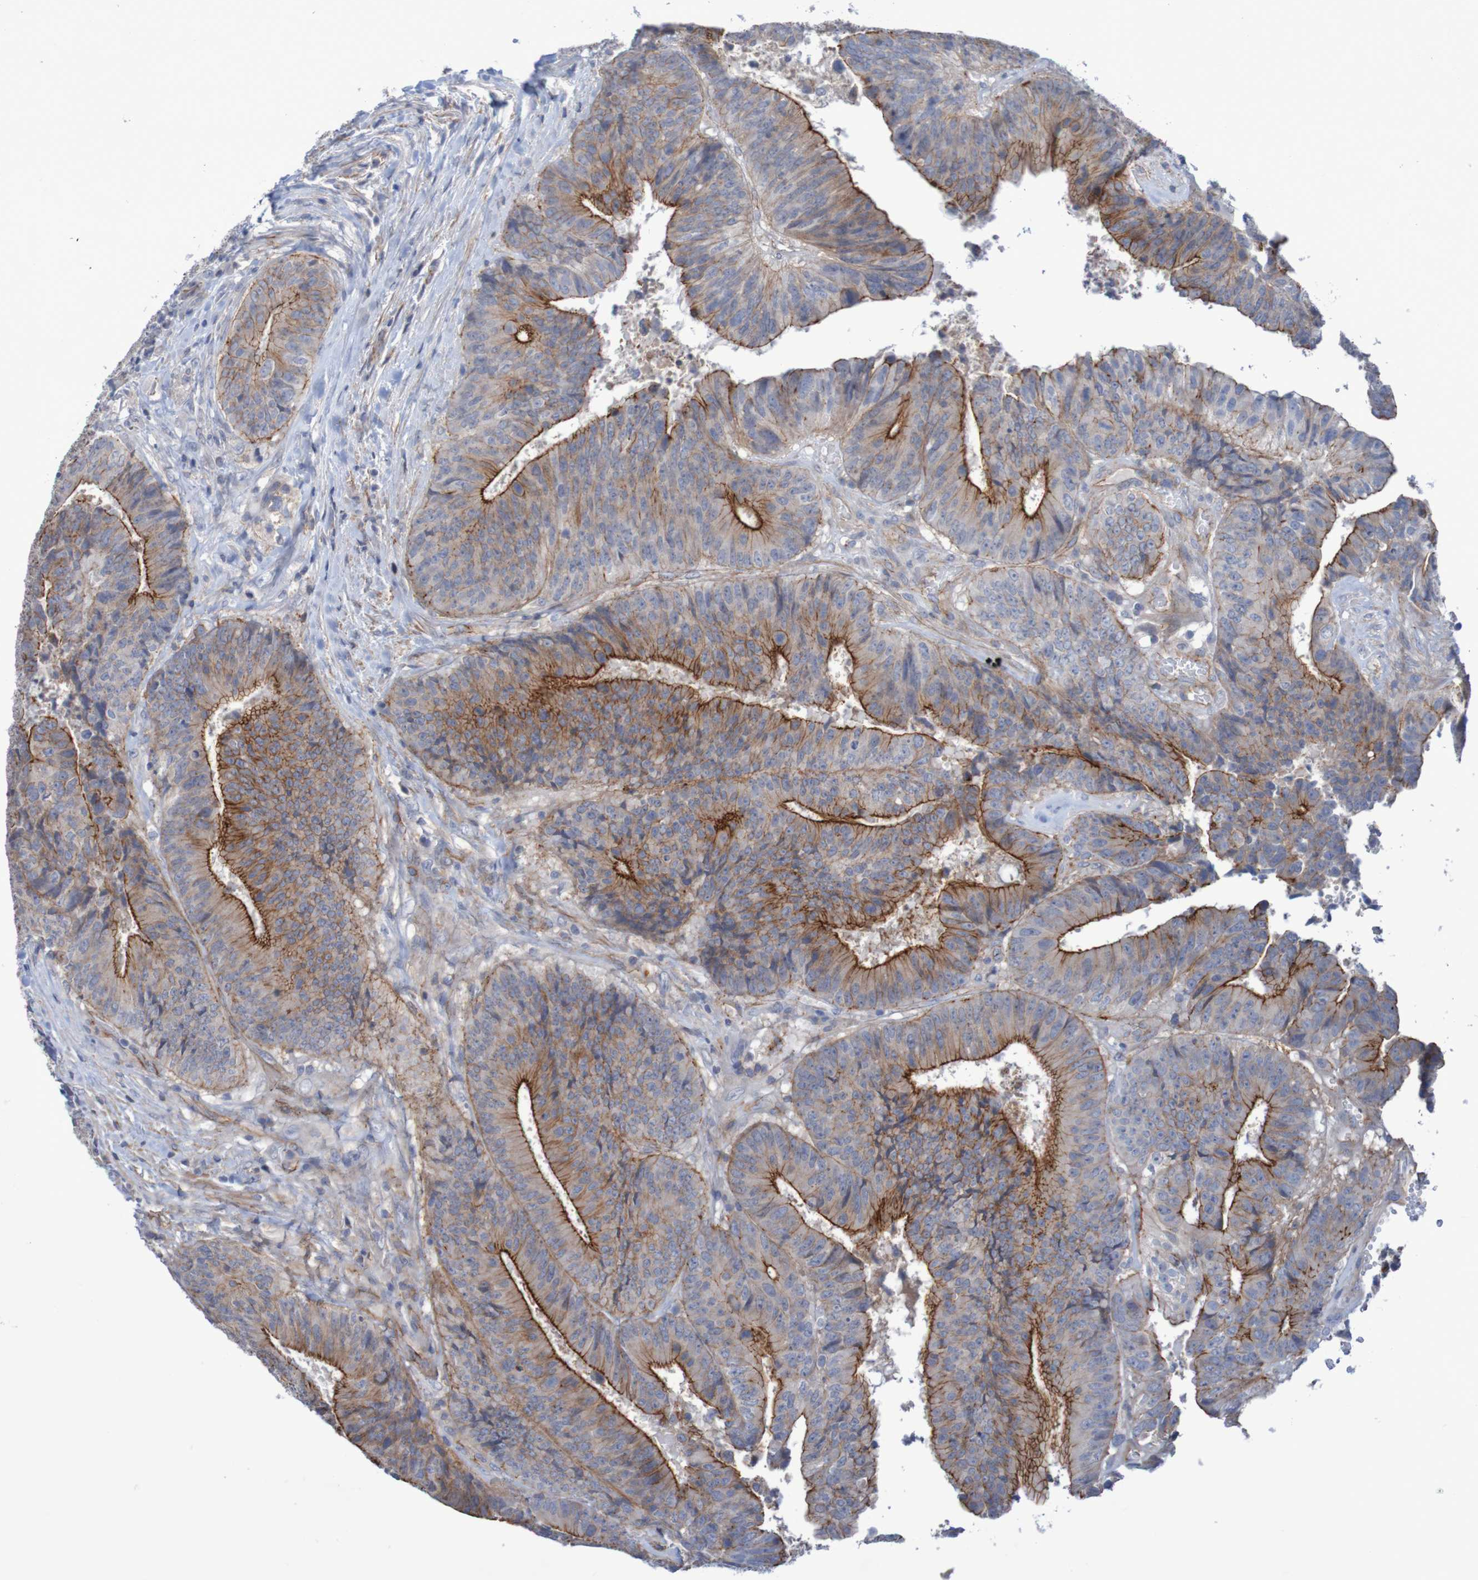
{"staining": {"intensity": "strong", "quantity": "25%-75%", "location": "cytoplasmic/membranous"}, "tissue": "colorectal cancer", "cell_type": "Tumor cells", "image_type": "cancer", "snomed": [{"axis": "morphology", "description": "Adenocarcinoma, NOS"}, {"axis": "topography", "description": "Rectum"}], "caption": "Immunohistochemical staining of human colorectal adenocarcinoma reveals strong cytoplasmic/membranous protein expression in approximately 25%-75% of tumor cells.", "gene": "NECTIN2", "patient": {"sex": "male", "age": 72}}